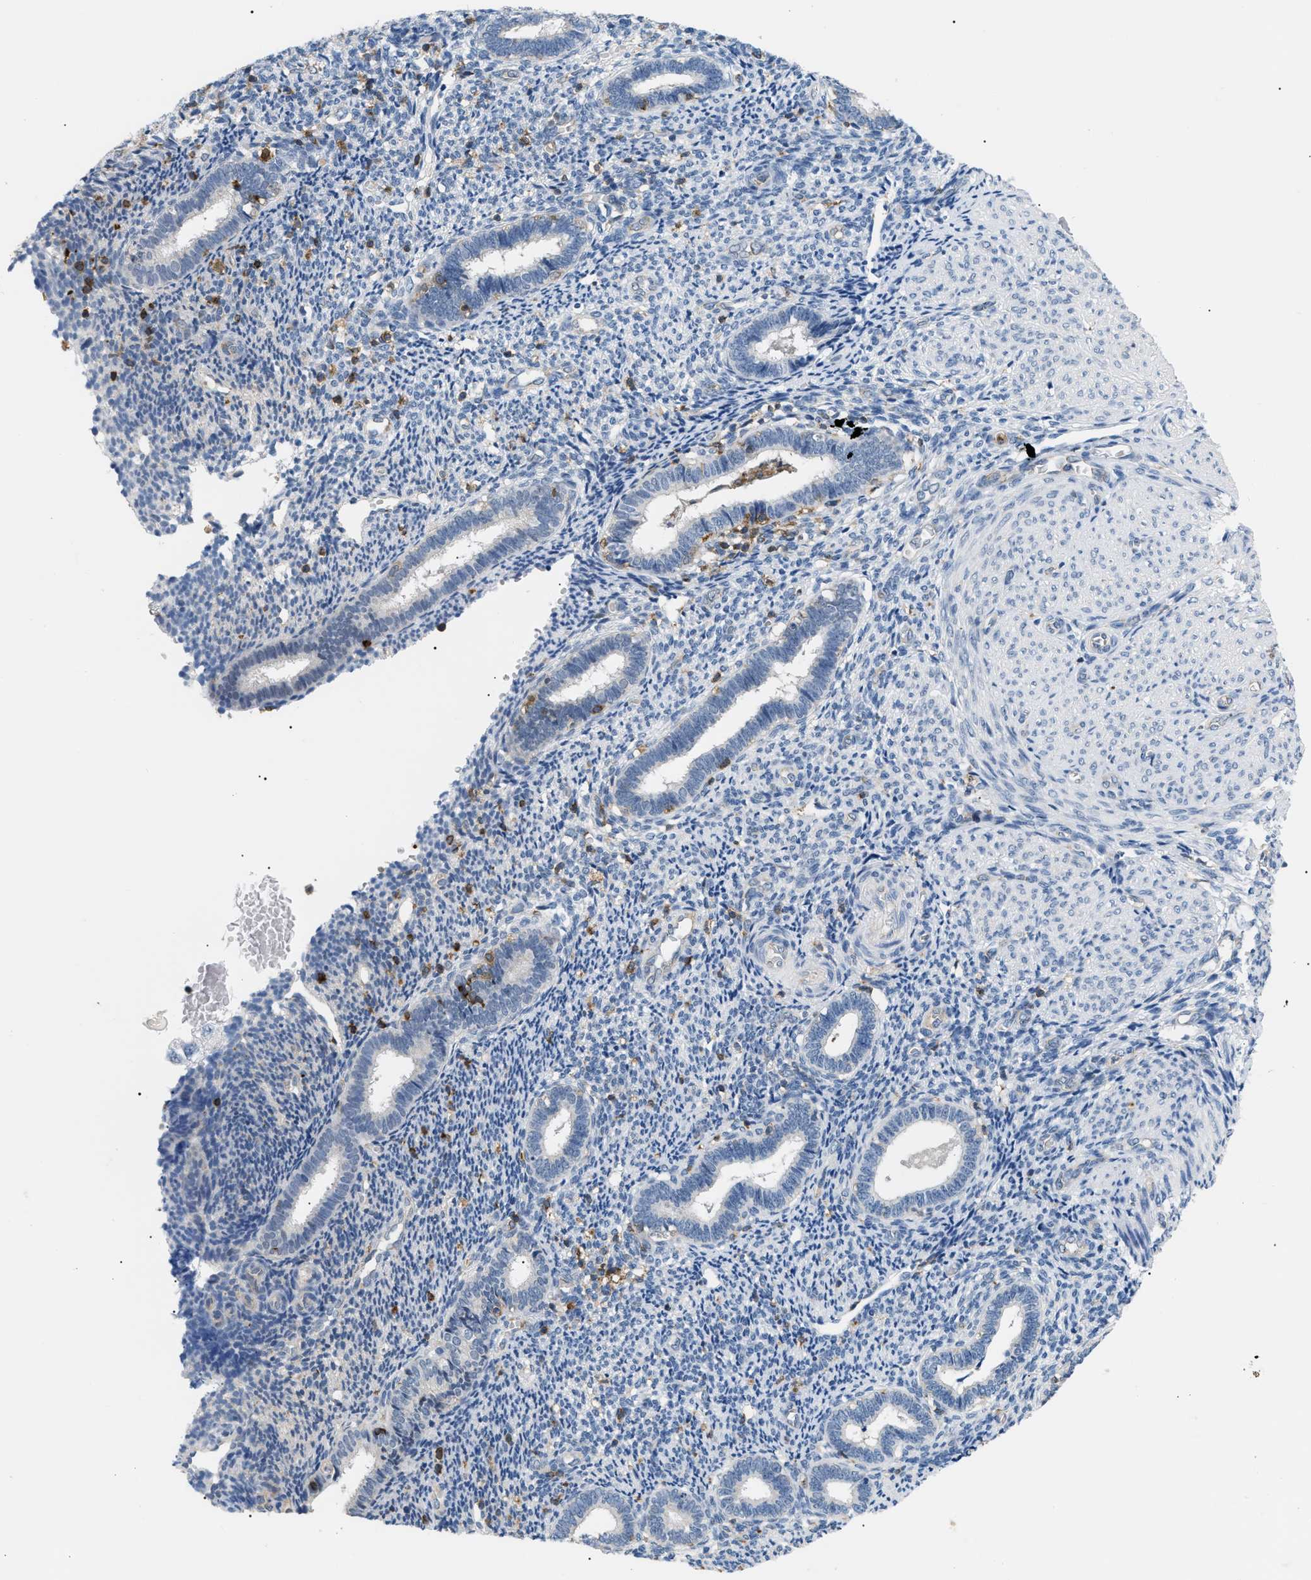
{"staining": {"intensity": "moderate", "quantity": "<25%", "location": "cytoplasmic/membranous"}, "tissue": "endometrium", "cell_type": "Cells in endometrial stroma", "image_type": "normal", "snomed": [{"axis": "morphology", "description": "Normal tissue, NOS"}, {"axis": "topography", "description": "Endometrium"}], "caption": "High-power microscopy captured an IHC image of unremarkable endometrium, revealing moderate cytoplasmic/membranous positivity in about <25% of cells in endometrial stroma.", "gene": "INPP5D", "patient": {"sex": "female", "age": 27}}